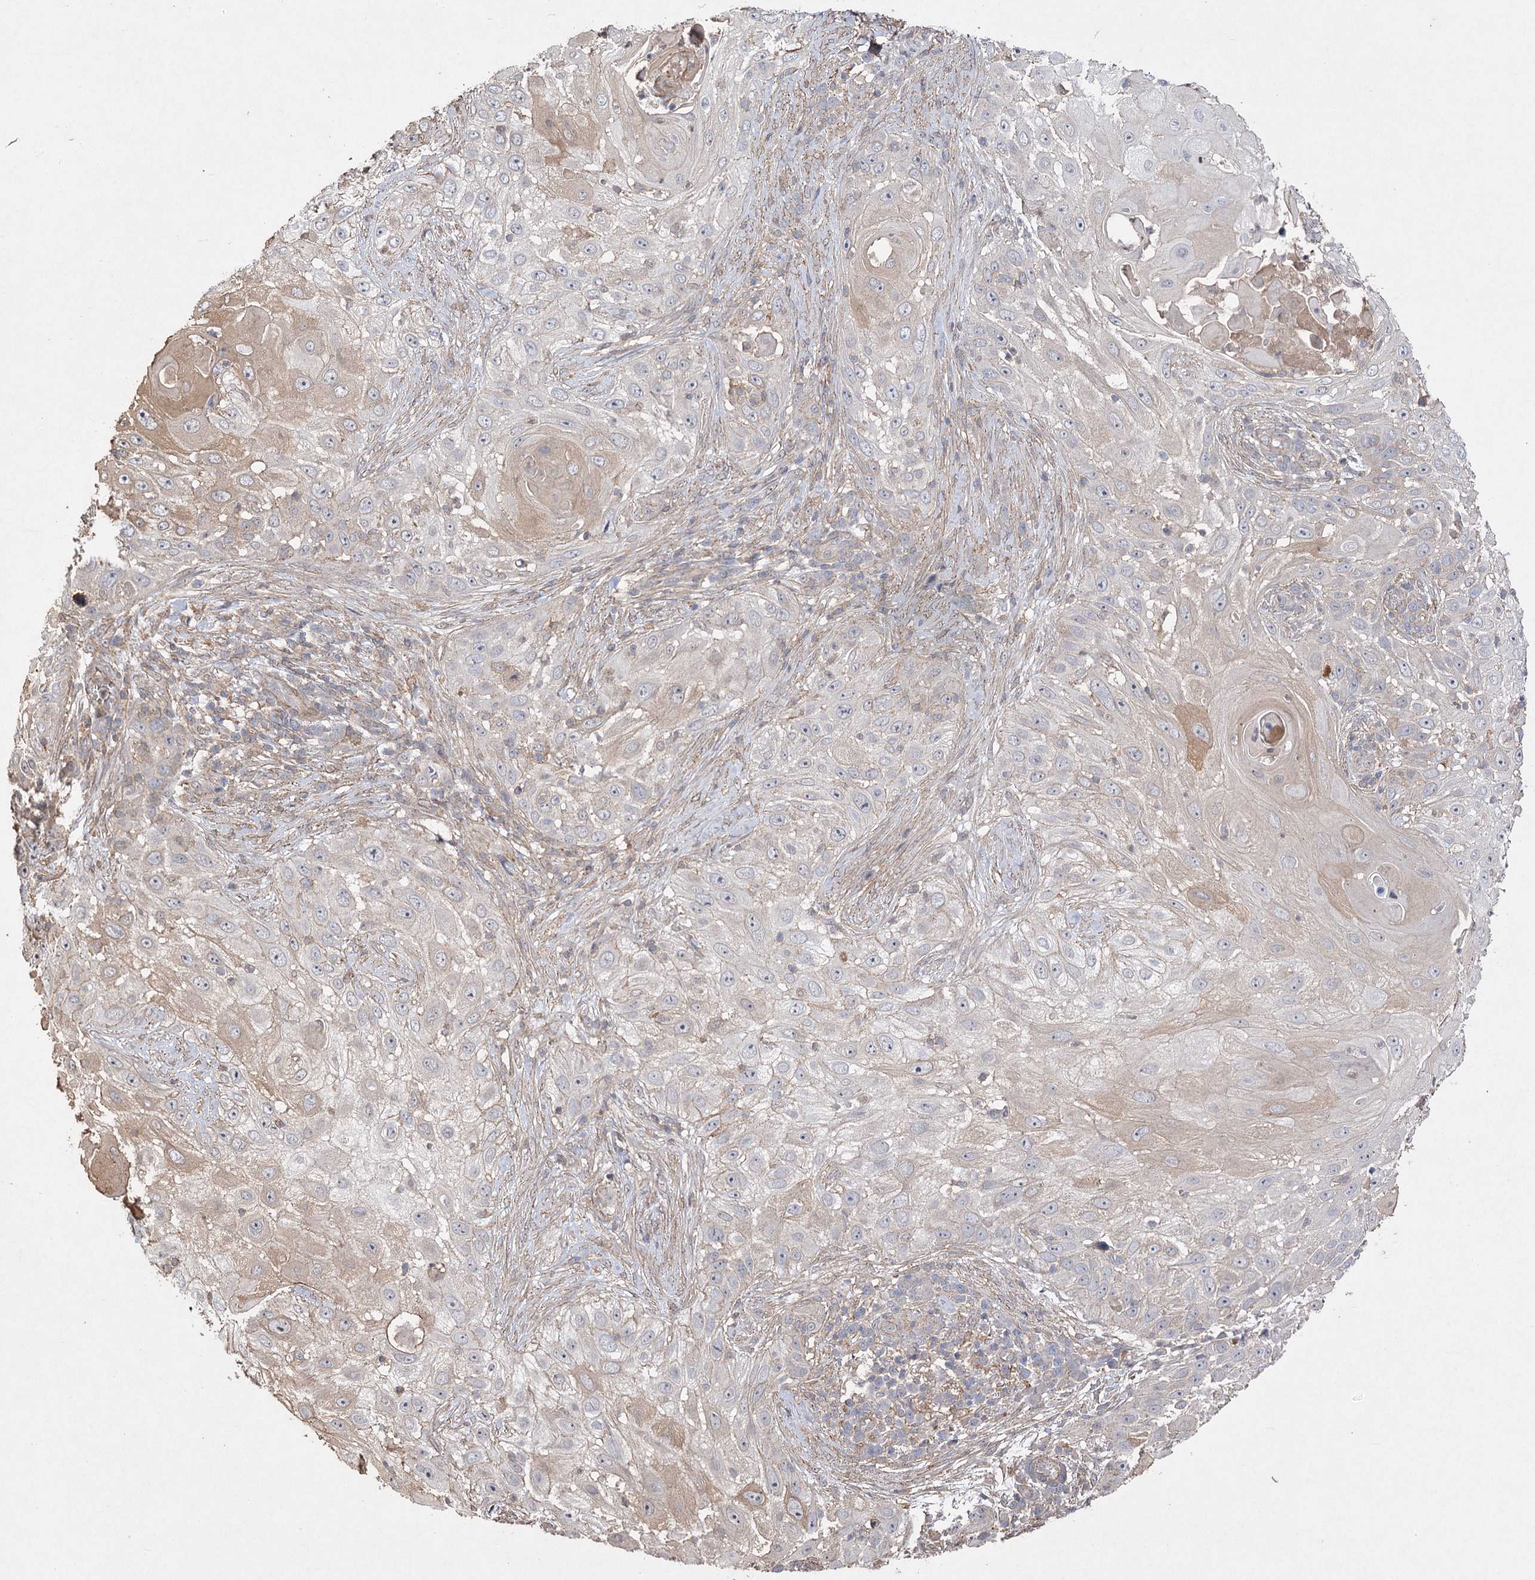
{"staining": {"intensity": "weak", "quantity": "<25%", "location": "cytoplasmic/membranous"}, "tissue": "skin cancer", "cell_type": "Tumor cells", "image_type": "cancer", "snomed": [{"axis": "morphology", "description": "Squamous cell carcinoma, NOS"}, {"axis": "topography", "description": "Skin"}], "caption": "Skin squamous cell carcinoma was stained to show a protein in brown. There is no significant expression in tumor cells.", "gene": "OBSL1", "patient": {"sex": "female", "age": 44}}